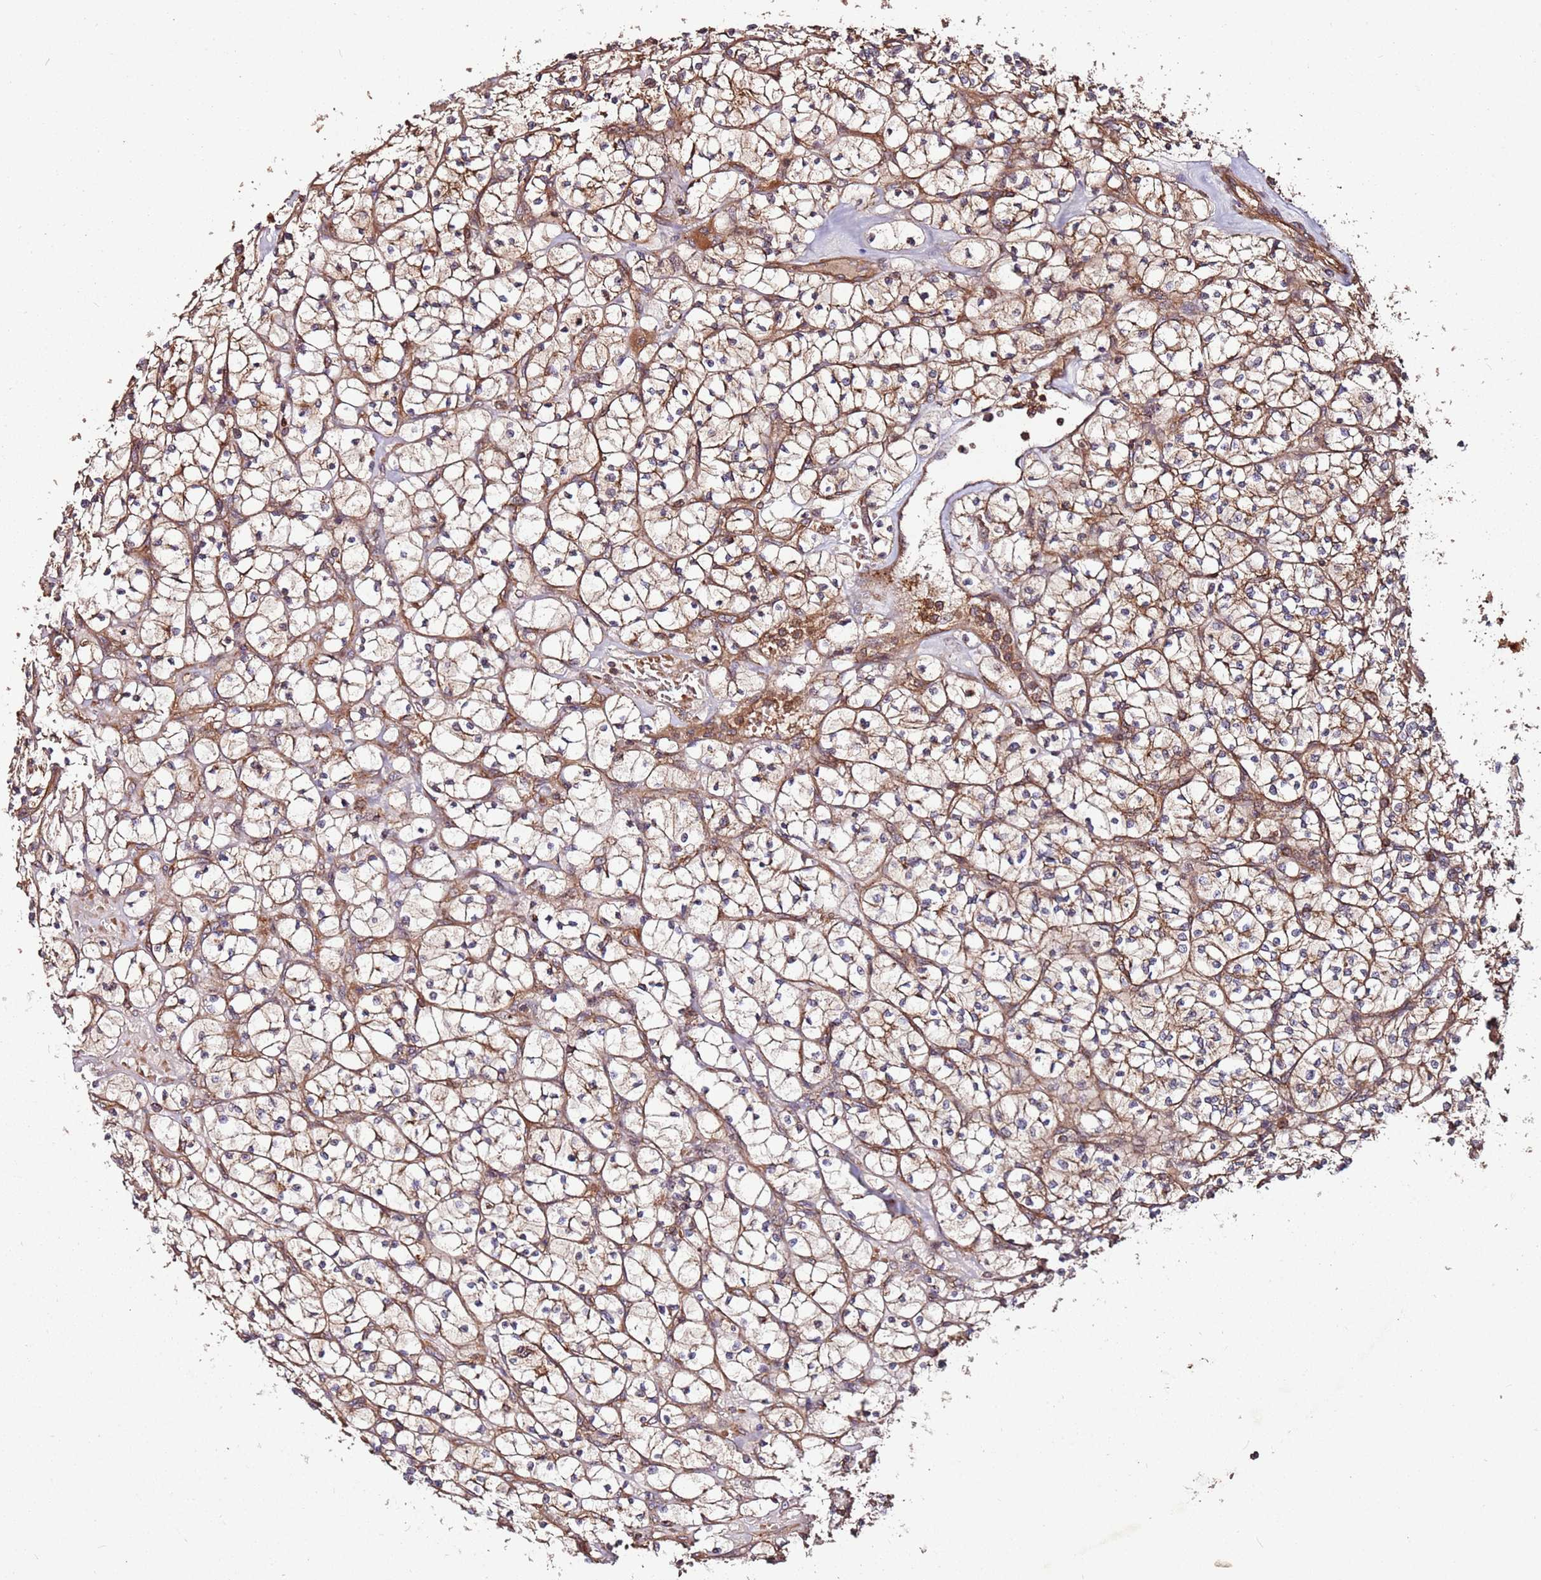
{"staining": {"intensity": "moderate", "quantity": ">75%", "location": "cytoplasmic/membranous"}, "tissue": "renal cancer", "cell_type": "Tumor cells", "image_type": "cancer", "snomed": [{"axis": "morphology", "description": "Adenocarcinoma, NOS"}, {"axis": "topography", "description": "Kidney"}], "caption": "Immunohistochemistry (IHC) (DAB (3,3'-diaminobenzidine)) staining of adenocarcinoma (renal) exhibits moderate cytoplasmic/membranous protein expression in approximately >75% of tumor cells.", "gene": "FAM186A", "patient": {"sex": "female", "age": 64}}